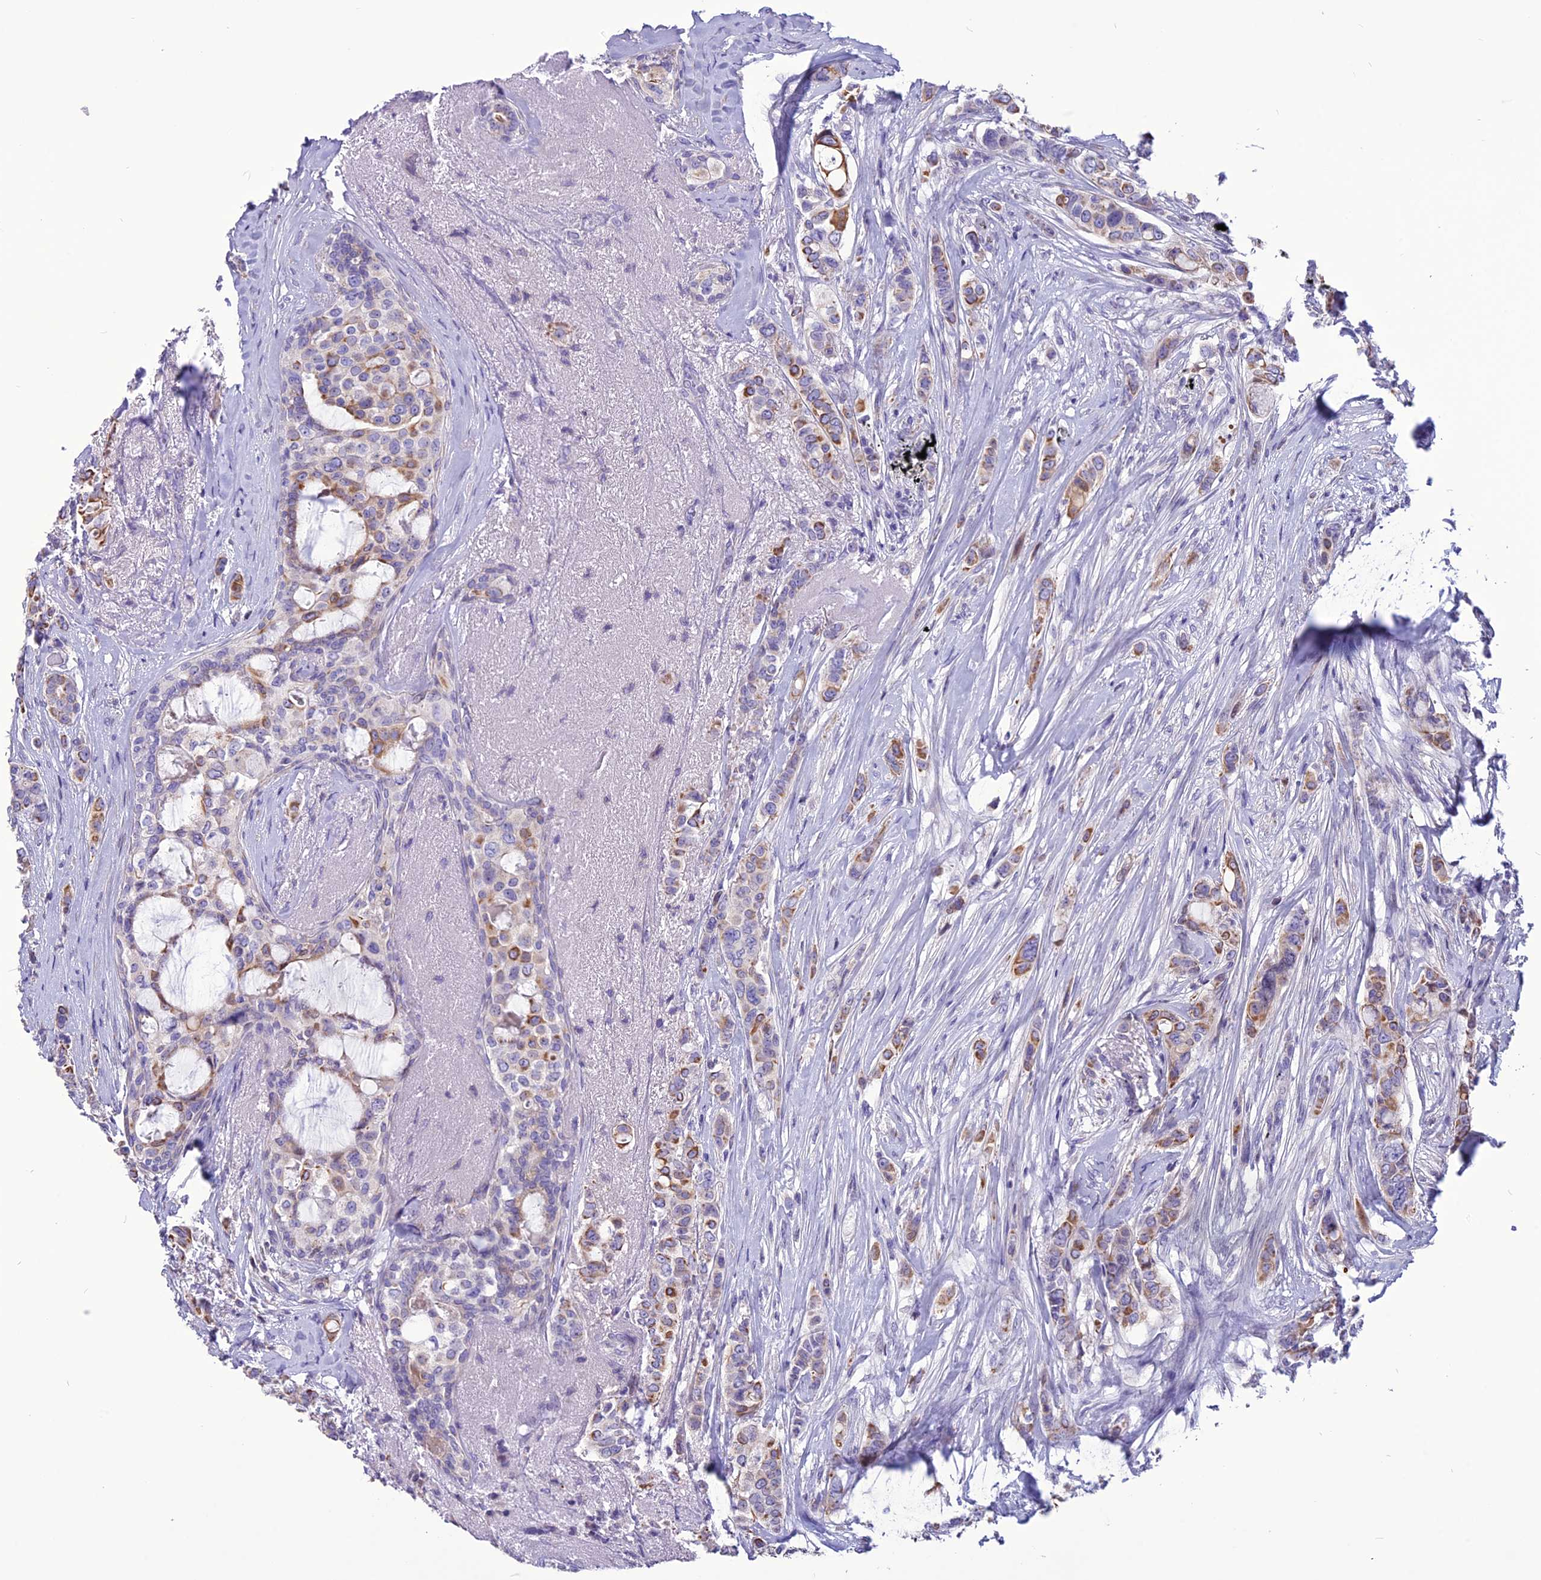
{"staining": {"intensity": "moderate", "quantity": "<25%", "location": "cytoplasmic/membranous"}, "tissue": "breast cancer", "cell_type": "Tumor cells", "image_type": "cancer", "snomed": [{"axis": "morphology", "description": "Lobular carcinoma"}, {"axis": "topography", "description": "Breast"}], "caption": "This is a histology image of IHC staining of breast cancer, which shows moderate expression in the cytoplasmic/membranous of tumor cells.", "gene": "SPG21", "patient": {"sex": "female", "age": 51}}